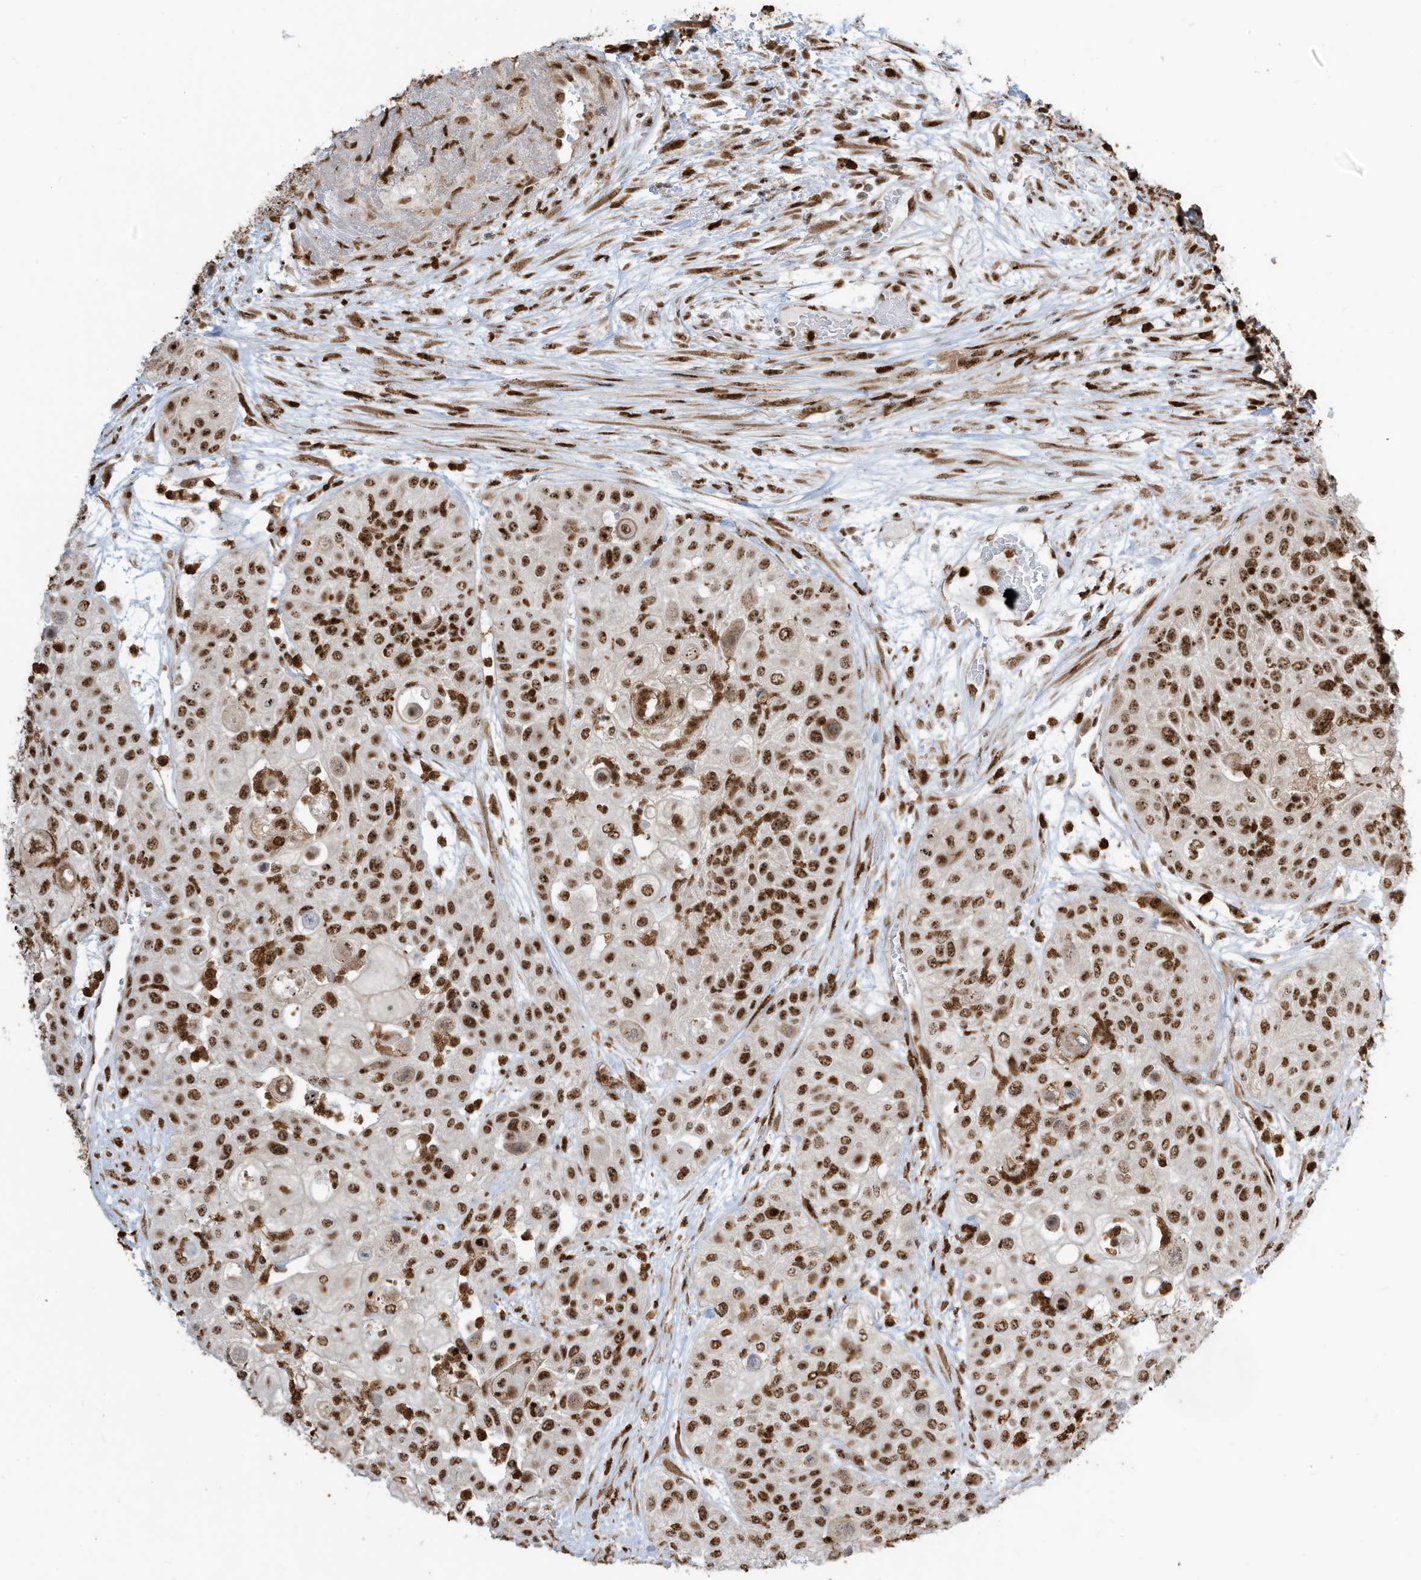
{"staining": {"intensity": "strong", "quantity": ">75%", "location": "nuclear"}, "tissue": "urothelial cancer", "cell_type": "Tumor cells", "image_type": "cancer", "snomed": [{"axis": "morphology", "description": "Urothelial carcinoma, High grade"}, {"axis": "topography", "description": "Urinary bladder"}], "caption": "Urothelial cancer stained for a protein (brown) shows strong nuclear positive staining in about >75% of tumor cells.", "gene": "LBH", "patient": {"sex": "female", "age": 79}}